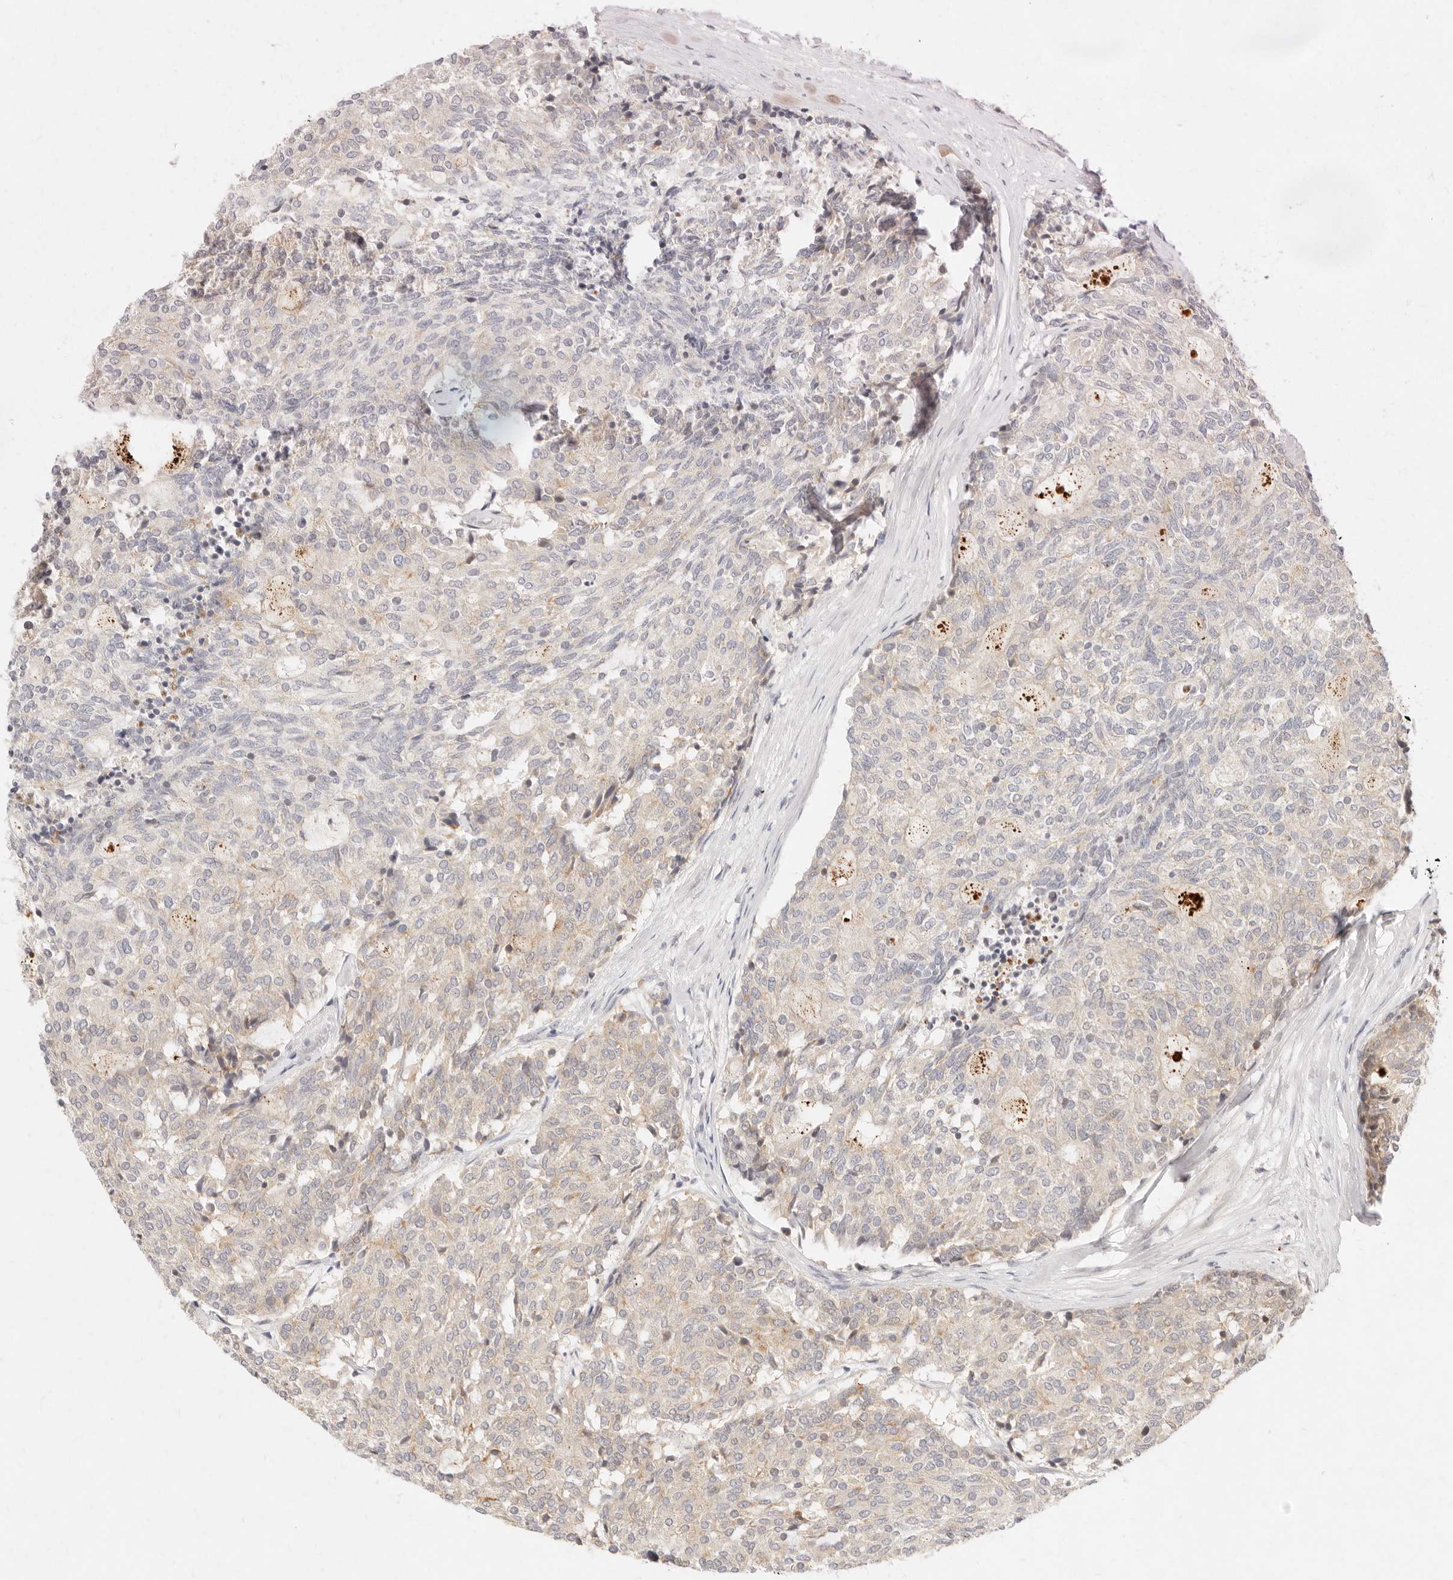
{"staining": {"intensity": "weak", "quantity": "<25%", "location": "cytoplasmic/membranous"}, "tissue": "carcinoid", "cell_type": "Tumor cells", "image_type": "cancer", "snomed": [{"axis": "morphology", "description": "Carcinoid, malignant, NOS"}, {"axis": "topography", "description": "Pancreas"}], "caption": "A high-resolution photomicrograph shows IHC staining of carcinoid (malignant), which exhibits no significant positivity in tumor cells.", "gene": "ASCL3", "patient": {"sex": "female", "age": 54}}